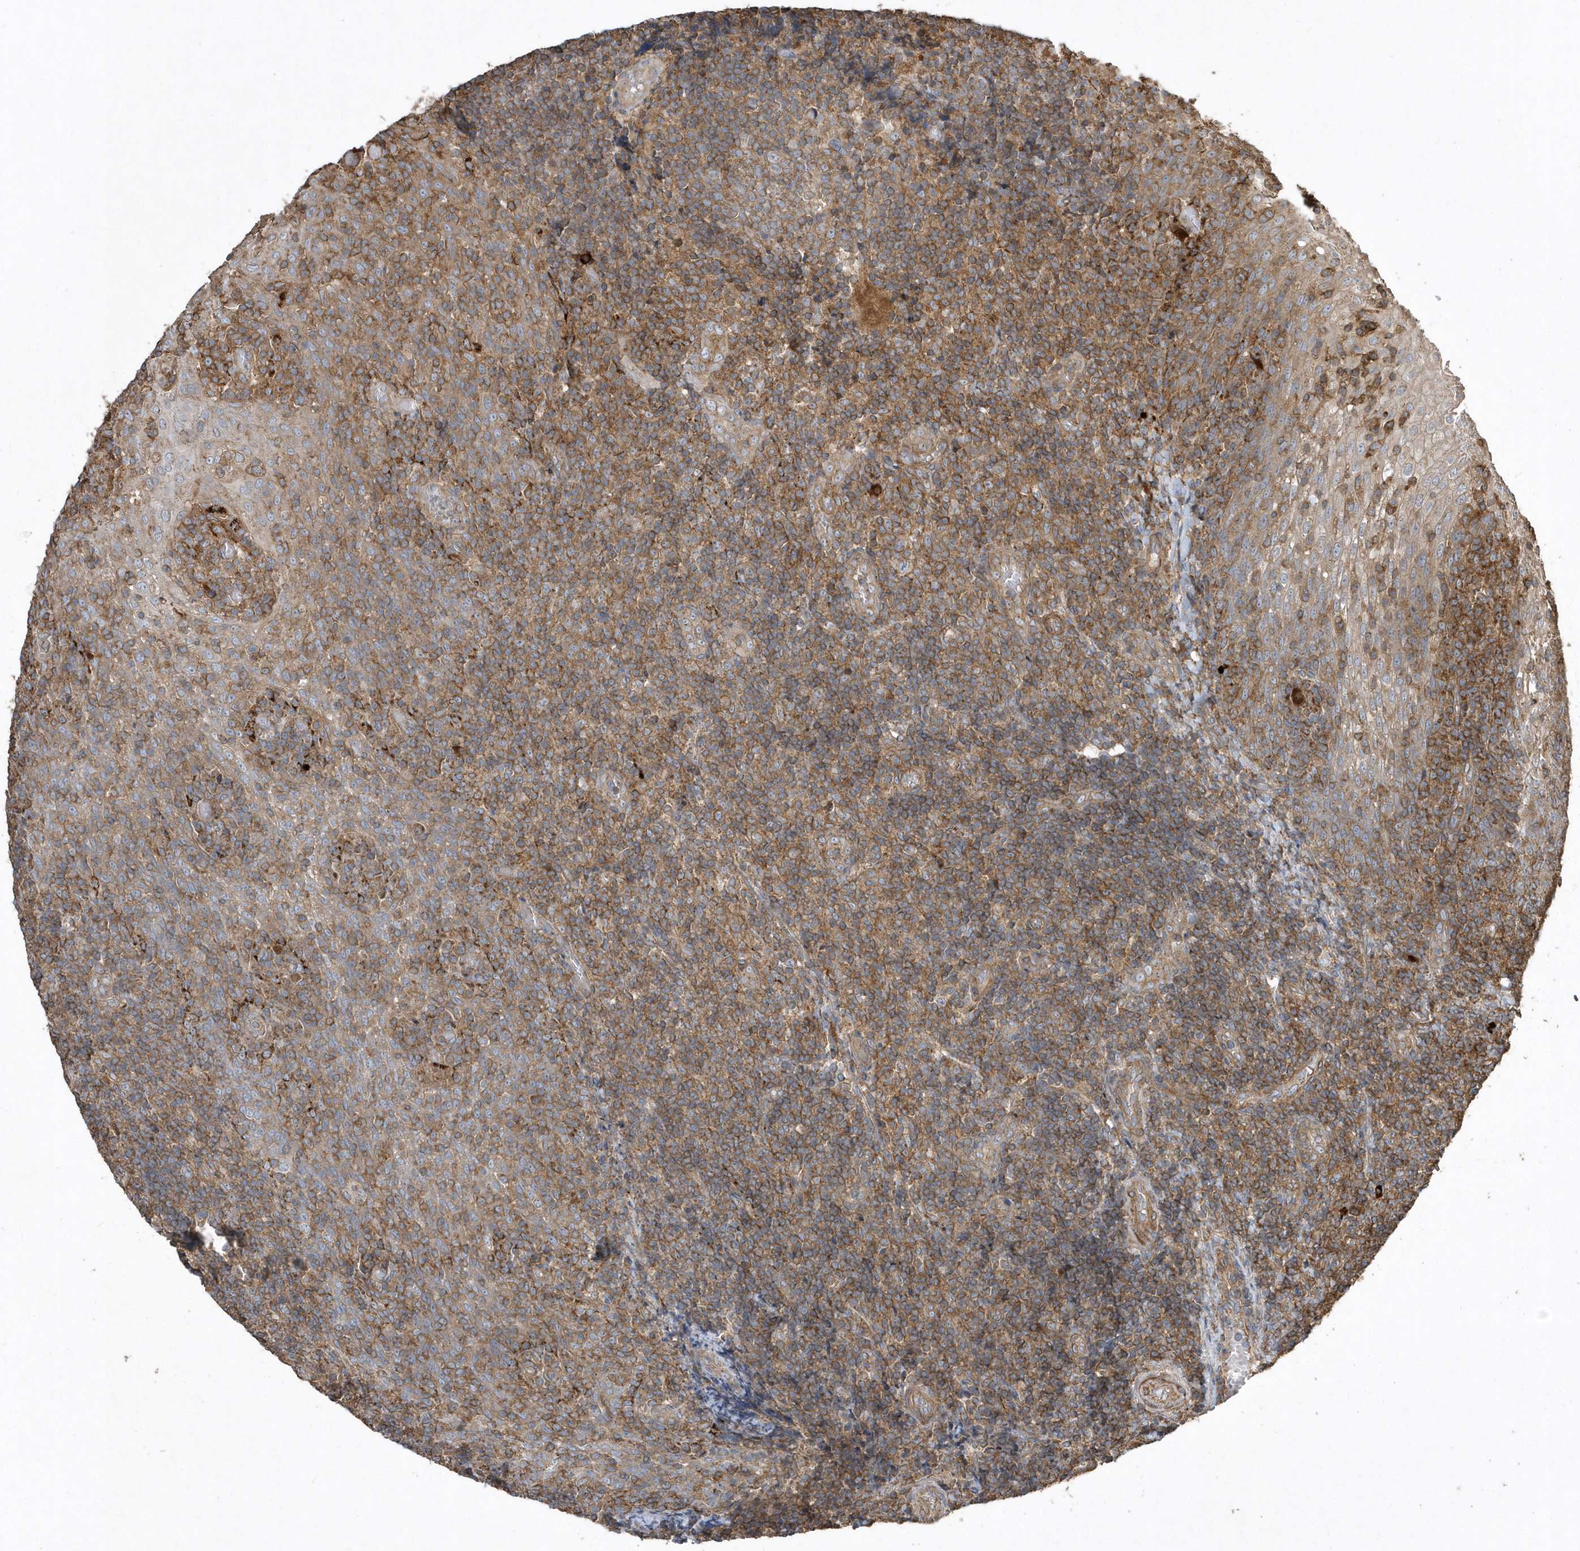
{"staining": {"intensity": "moderate", "quantity": ">75%", "location": "cytoplasmic/membranous"}, "tissue": "tonsil", "cell_type": "Germinal center cells", "image_type": "normal", "snomed": [{"axis": "morphology", "description": "Normal tissue, NOS"}, {"axis": "topography", "description": "Tonsil"}], "caption": "A micrograph of human tonsil stained for a protein demonstrates moderate cytoplasmic/membranous brown staining in germinal center cells. (Brightfield microscopy of DAB IHC at high magnification).", "gene": "SENP8", "patient": {"sex": "female", "age": 19}}